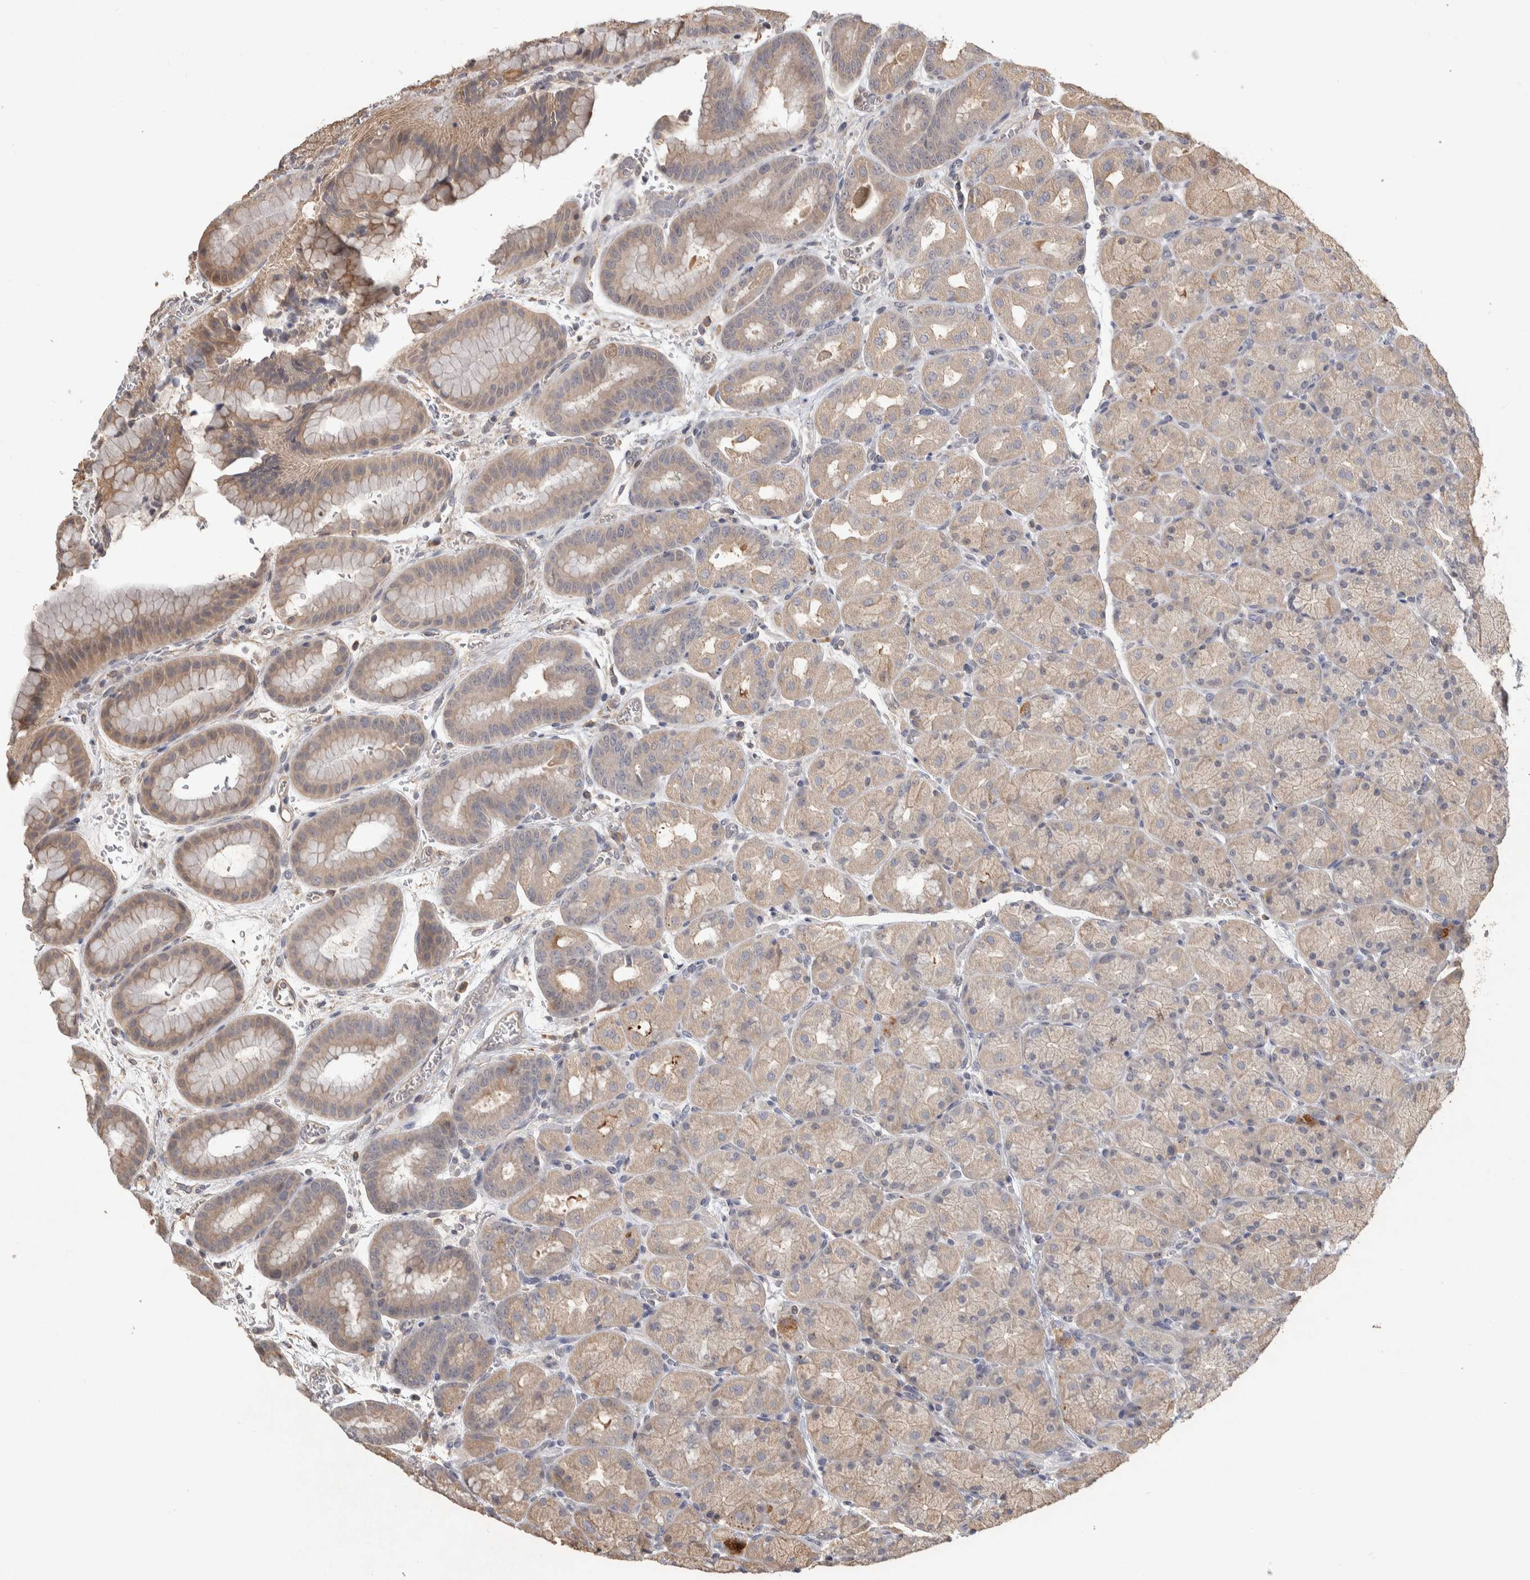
{"staining": {"intensity": "weak", "quantity": ">75%", "location": "cytoplasmic/membranous"}, "tissue": "stomach", "cell_type": "Glandular cells", "image_type": "normal", "snomed": [{"axis": "morphology", "description": "Normal tissue, NOS"}, {"axis": "morphology", "description": "Carcinoid, malignant, NOS"}, {"axis": "topography", "description": "Stomach, upper"}], "caption": "Immunohistochemistry (IHC) (DAB) staining of benign stomach displays weak cytoplasmic/membranous protein positivity in approximately >75% of glandular cells. (DAB = brown stain, brightfield microscopy at high magnification).", "gene": "EIF3H", "patient": {"sex": "male", "age": 39}}